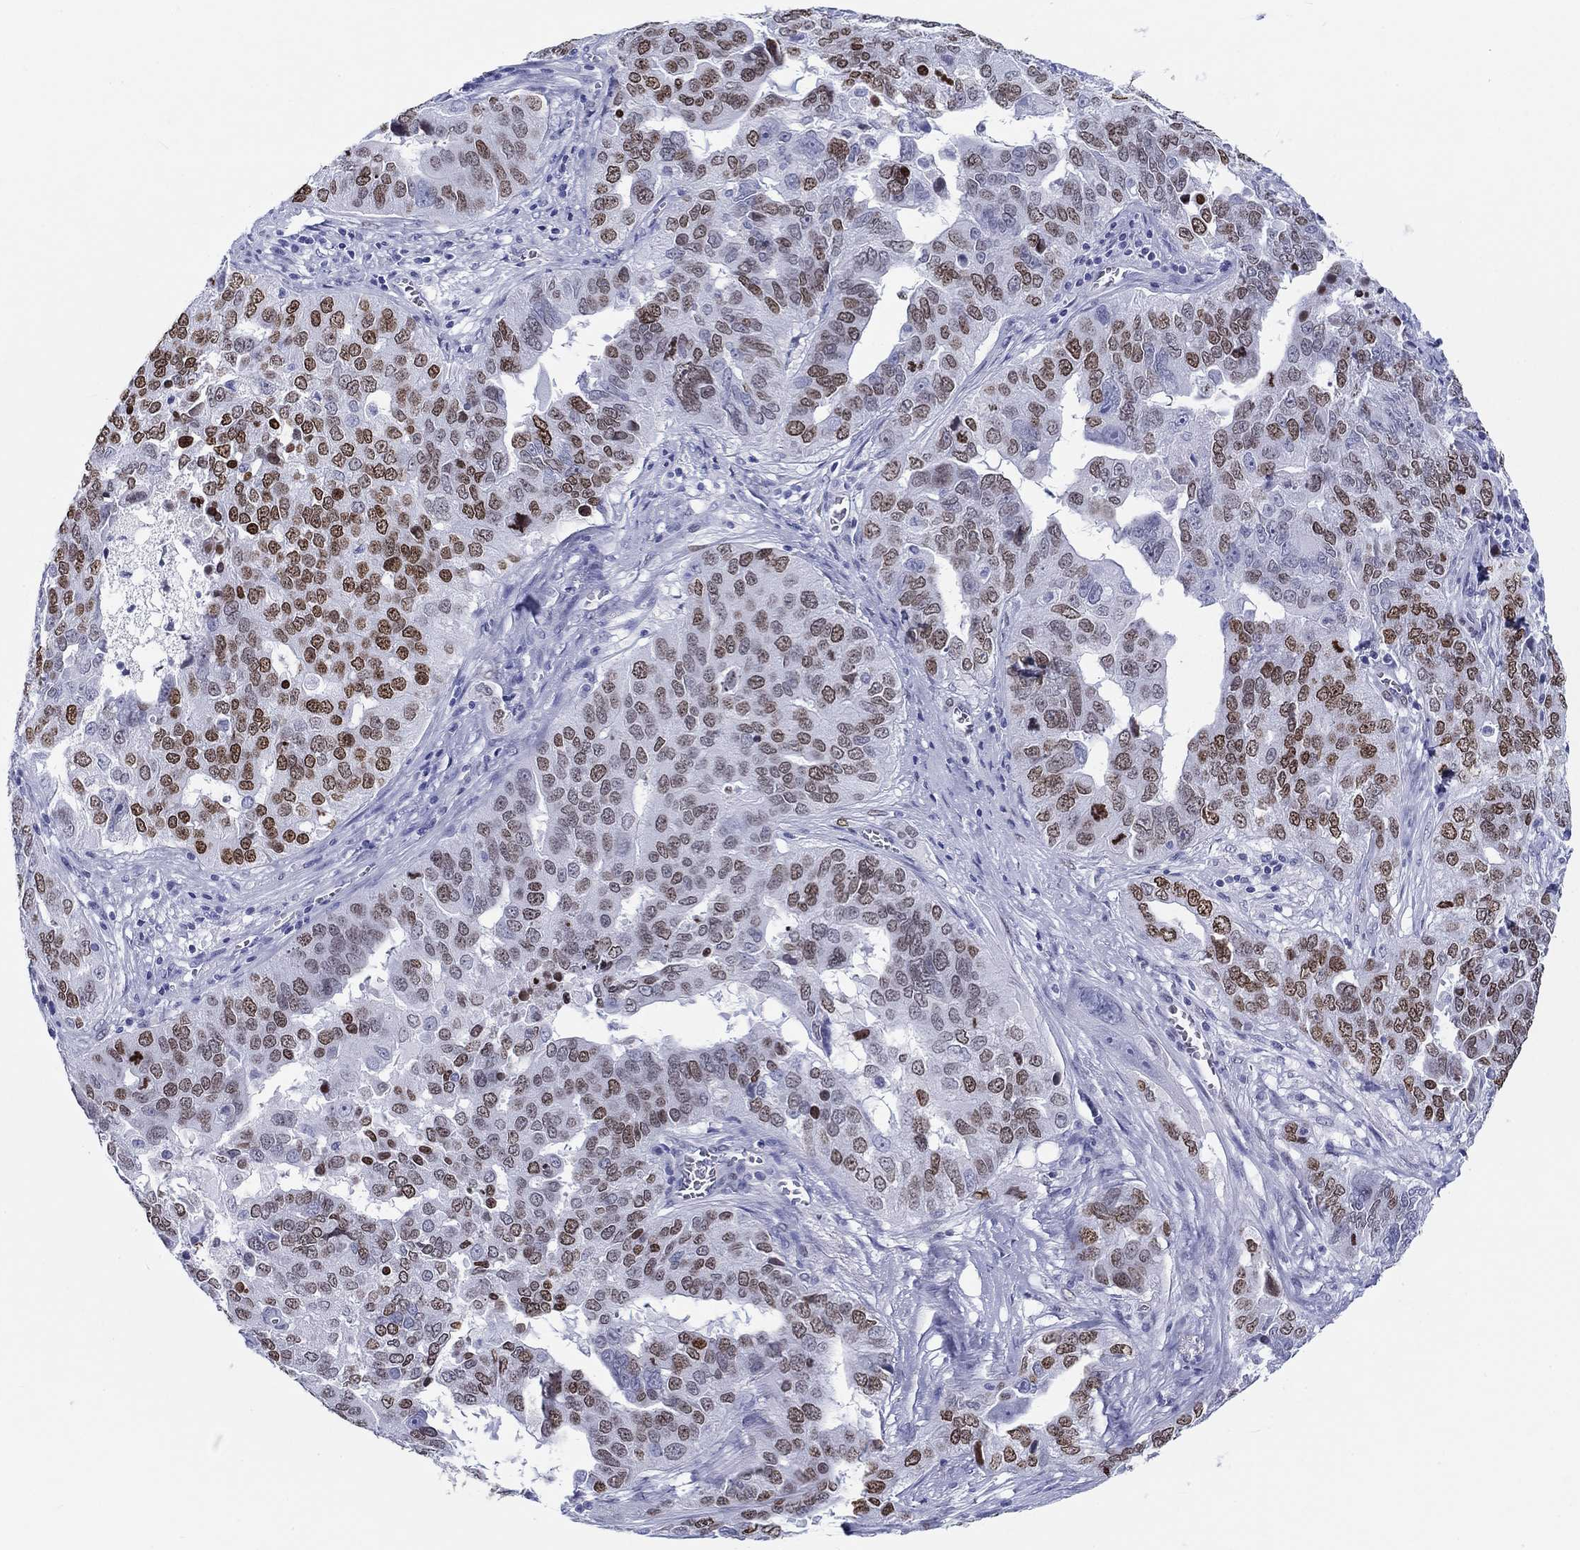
{"staining": {"intensity": "moderate", "quantity": "25%-75%", "location": "nuclear"}, "tissue": "ovarian cancer", "cell_type": "Tumor cells", "image_type": "cancer", "snomed": [{"axis": "morphology", "description": "Carcinoma, endometroid"}, {"axis": "topography", "description": "Soft tissue"}, {"axis": "topography", "description": "Ovary"}], "caption": "DAB immunohistochemical staining of human ovarian cancer exhibits moderate nuclear protein staining in about 25%-75% of tumor cells.", "gene": "H1-1", "patient": {"sex": "female", "age": 52}}